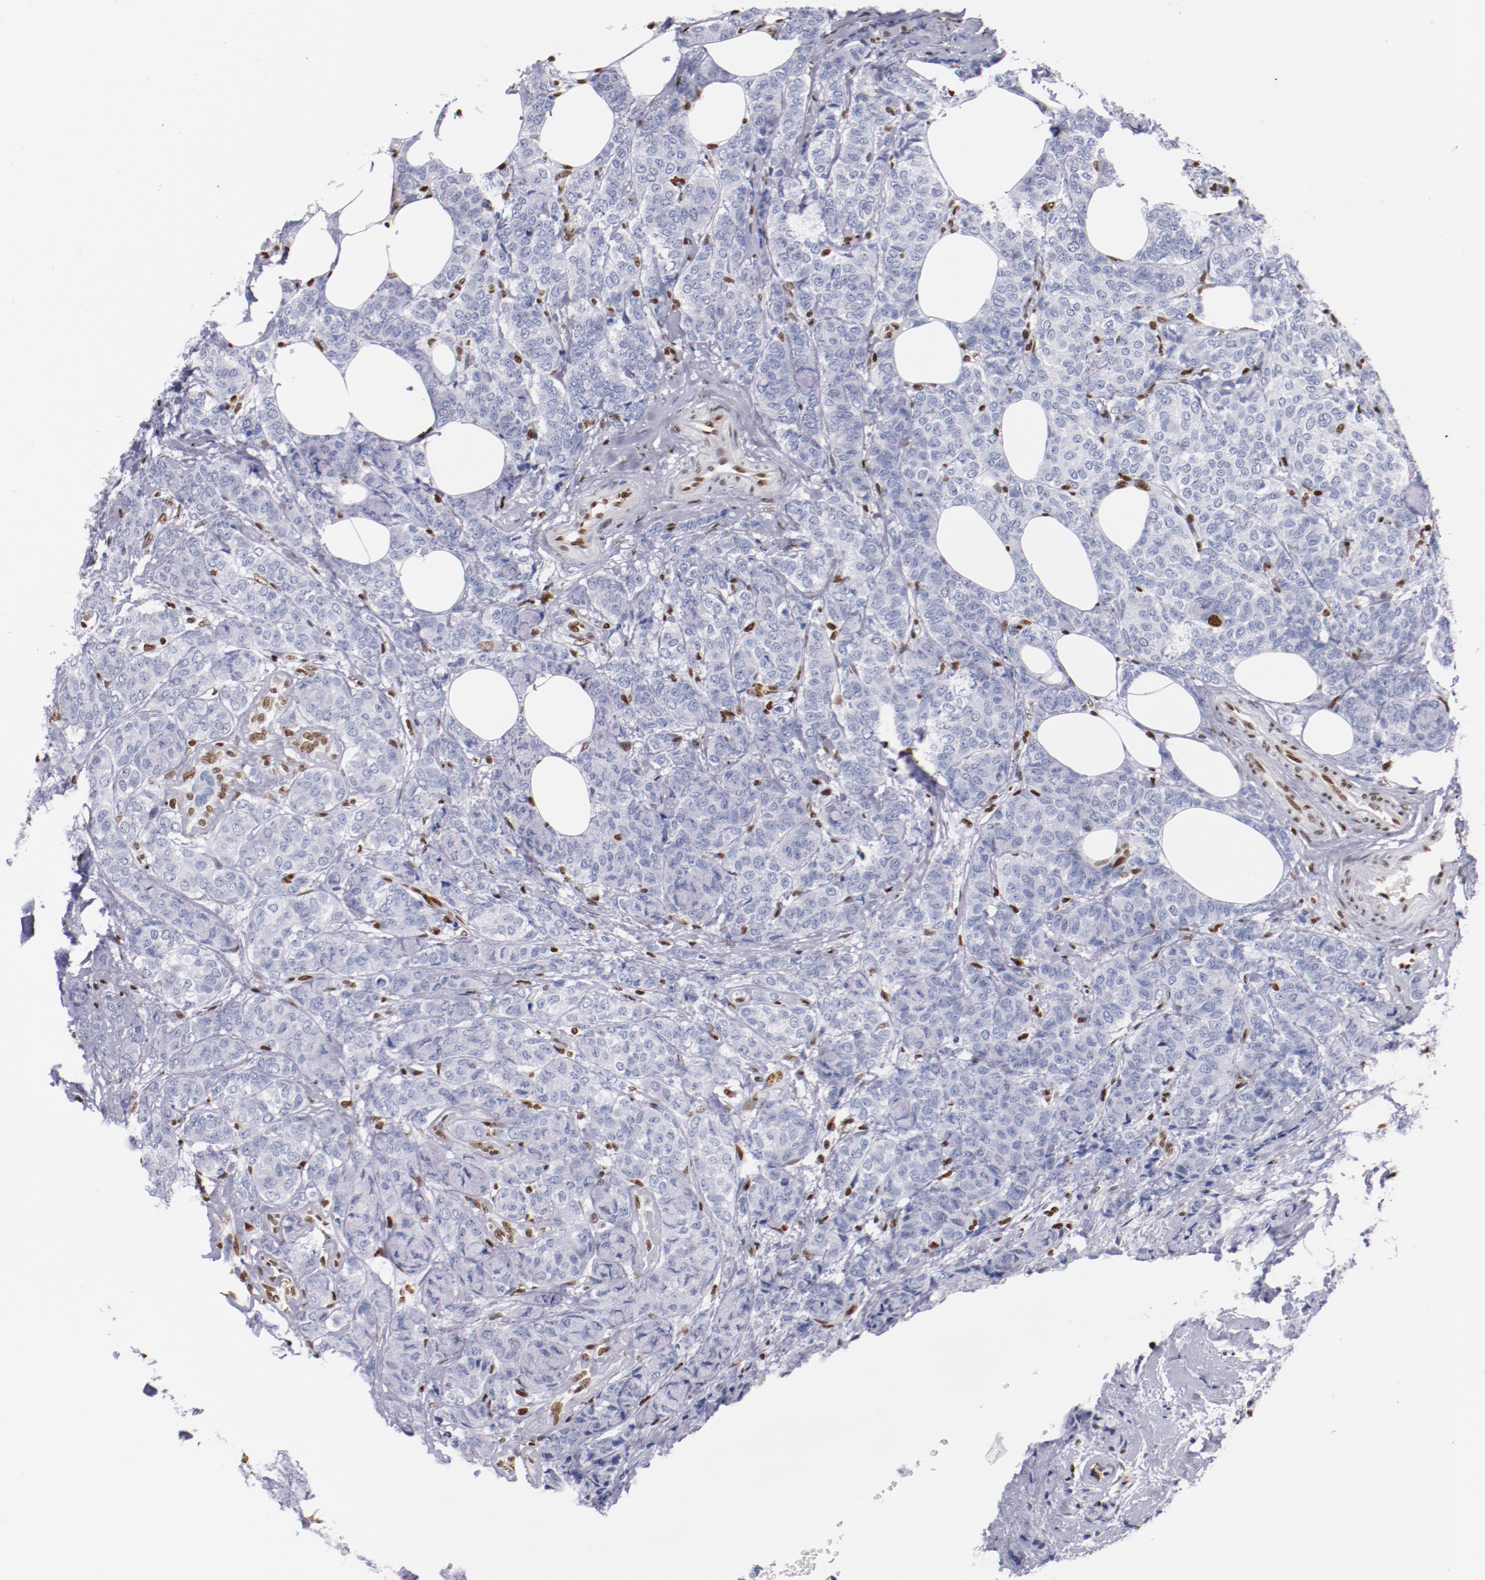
{"staining": {"intensity": "negative", "quantity": "none", "location": "none"}, "tissue": "breast cancer", "cell_type": "Tumor cells", "image_type": "cancer", "snomed": [{"axis": "morphology", "description": "Lobular carcinoma"}, {"axis": "topography", "description": "Breast"}], "caption": "Immunohistochemistry of breast cancer (lobular carcinoma) displays no positivity in tumor cells. The staining was performed using DAB (3,3'-diaminobenzidine) to visualize the protein expression in brown, while the nuclei were stained in blue with hematoxylin (Magnification: 20x).", "gene": "IFI16", "patient": {"sex": "female", "age": 60}}